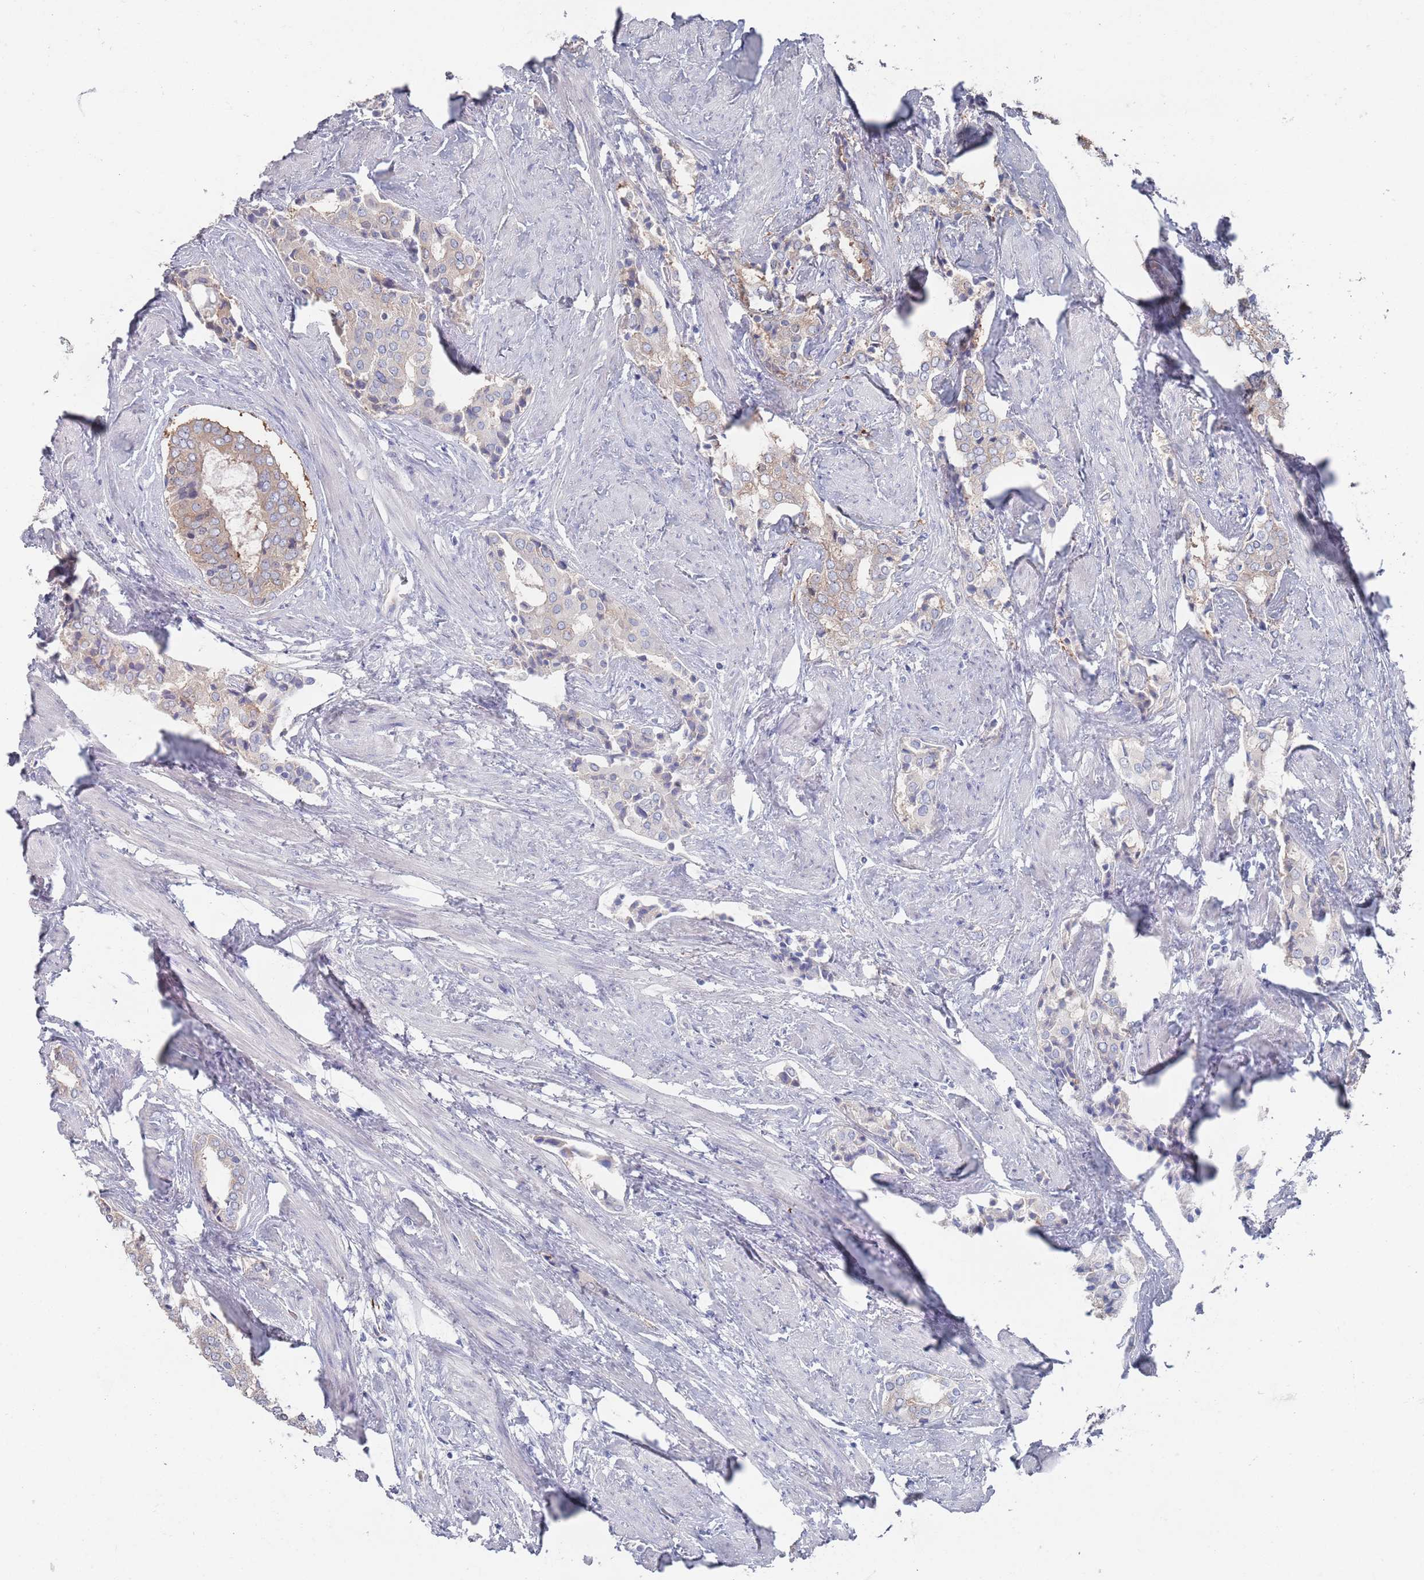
{"staining": {"intensity": "moderate", "quantity": "25%-75%", "location": "cytoplasmic/membranous"}, "tissue": "prostate cancer", "cell_type": "Tumor cells", "image_type": "cancer", "snomed": [{"axis": "morphology", "description": "Adenocarcinoma, High grade"}, {"axis": "topography", "description": "Prostate"}], "caption": "IHC (DAB) staining of human adenocarcinoma (high-grade) (prostate) displays moderate cytoplasmic/membranous protein expression in about 25%-75% of tumor cells.", "gene": "TMCO3", "patient": {"sex": "male", "age": 71}}